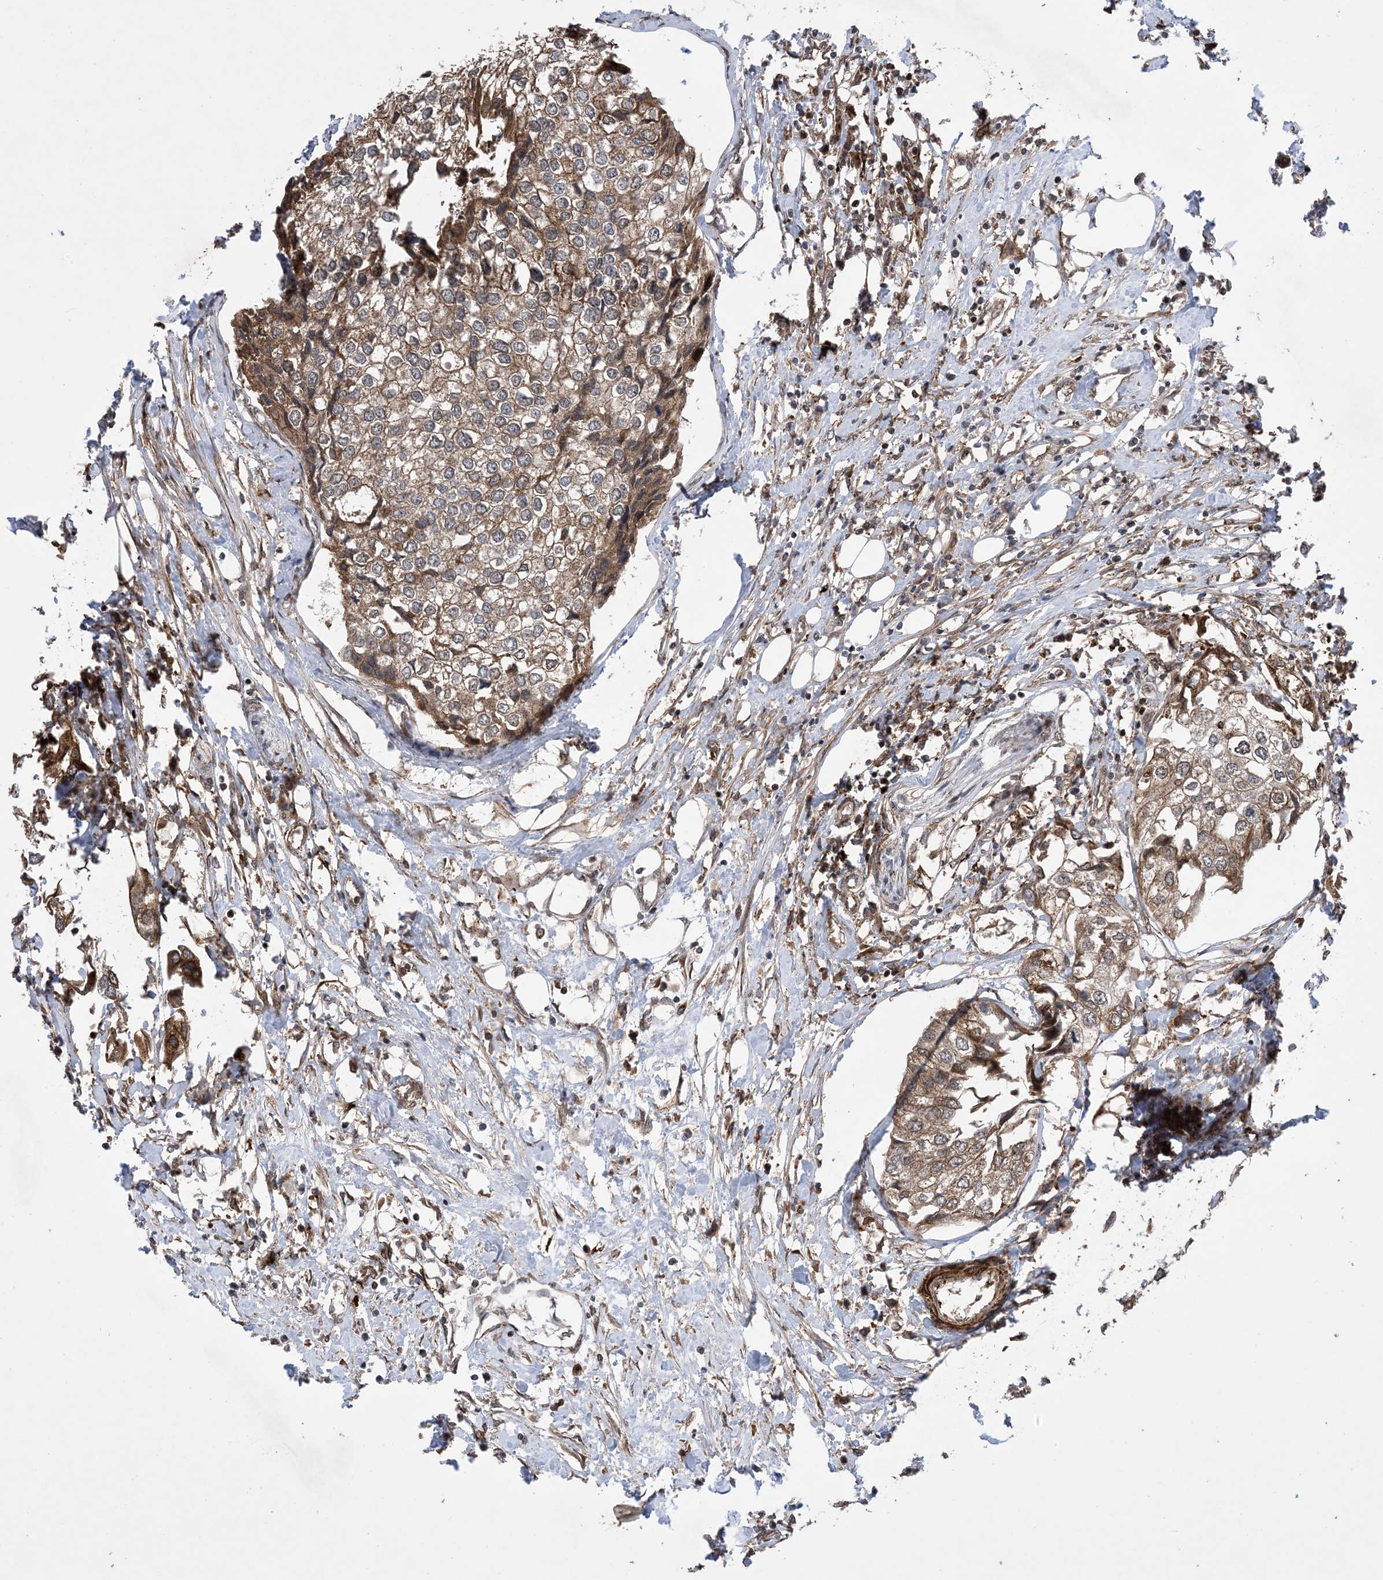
{"staining": {"intensity": "moderate", "quantity": ">75%", "location": "cytoplasmic/membranous"}, "tissue": "urothelial cancer", "cell_type": "Tumor cells", "image_type": "cancer", "snomed": [{"axis": "morphology", "description": "Urothelial carcinoma, High grade"}, {"axis": "topography", "description": "Urinary bladder"}], "caption": "A brown stain shows moderate cytoplasmic/membranous staining of a protein in human urothelial cancer tumor cells. (IHC, brightfield microscopy, high magnification).", "gene": "ZNF511", "patient": {"sex": "male", "age": 64}}